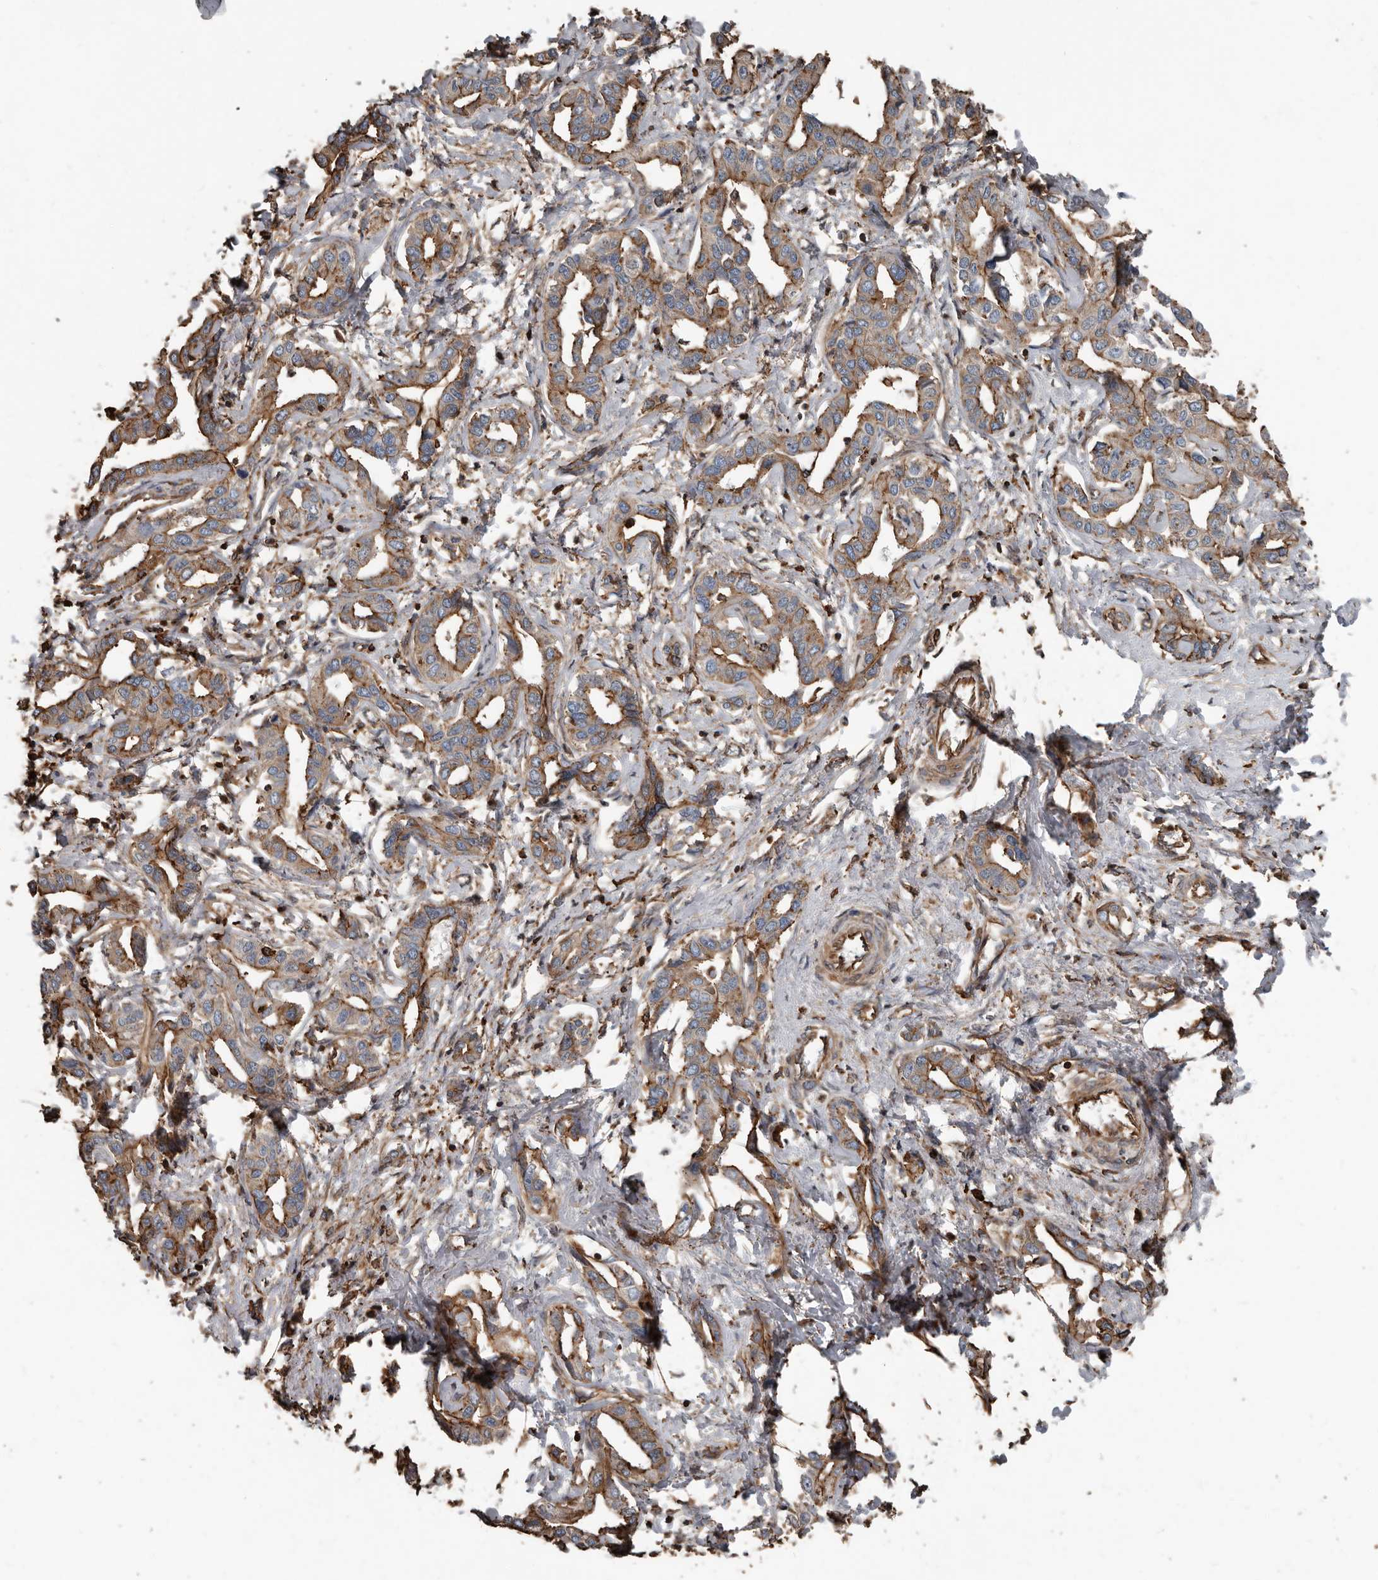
{"staining": {"intensity": "strong", "quantity": "25%-75%", "location": "cytoplasmic/membranous"}, "tissue": "liver cancer", "cell_type": "Tumor cells", "image_type": "cancer", "snomed": [{"axis": "morphology", "description": "Cholangiocarcinoma"}, {"axis": "topography", "description": "Liver"}], "caption": "A brown stain labels strong cytoplasmic/membranous staining of a protein in liver cancer tumor cells.", "gene": "DENND6B", "patient": {"sex": "male", "age": 59}}